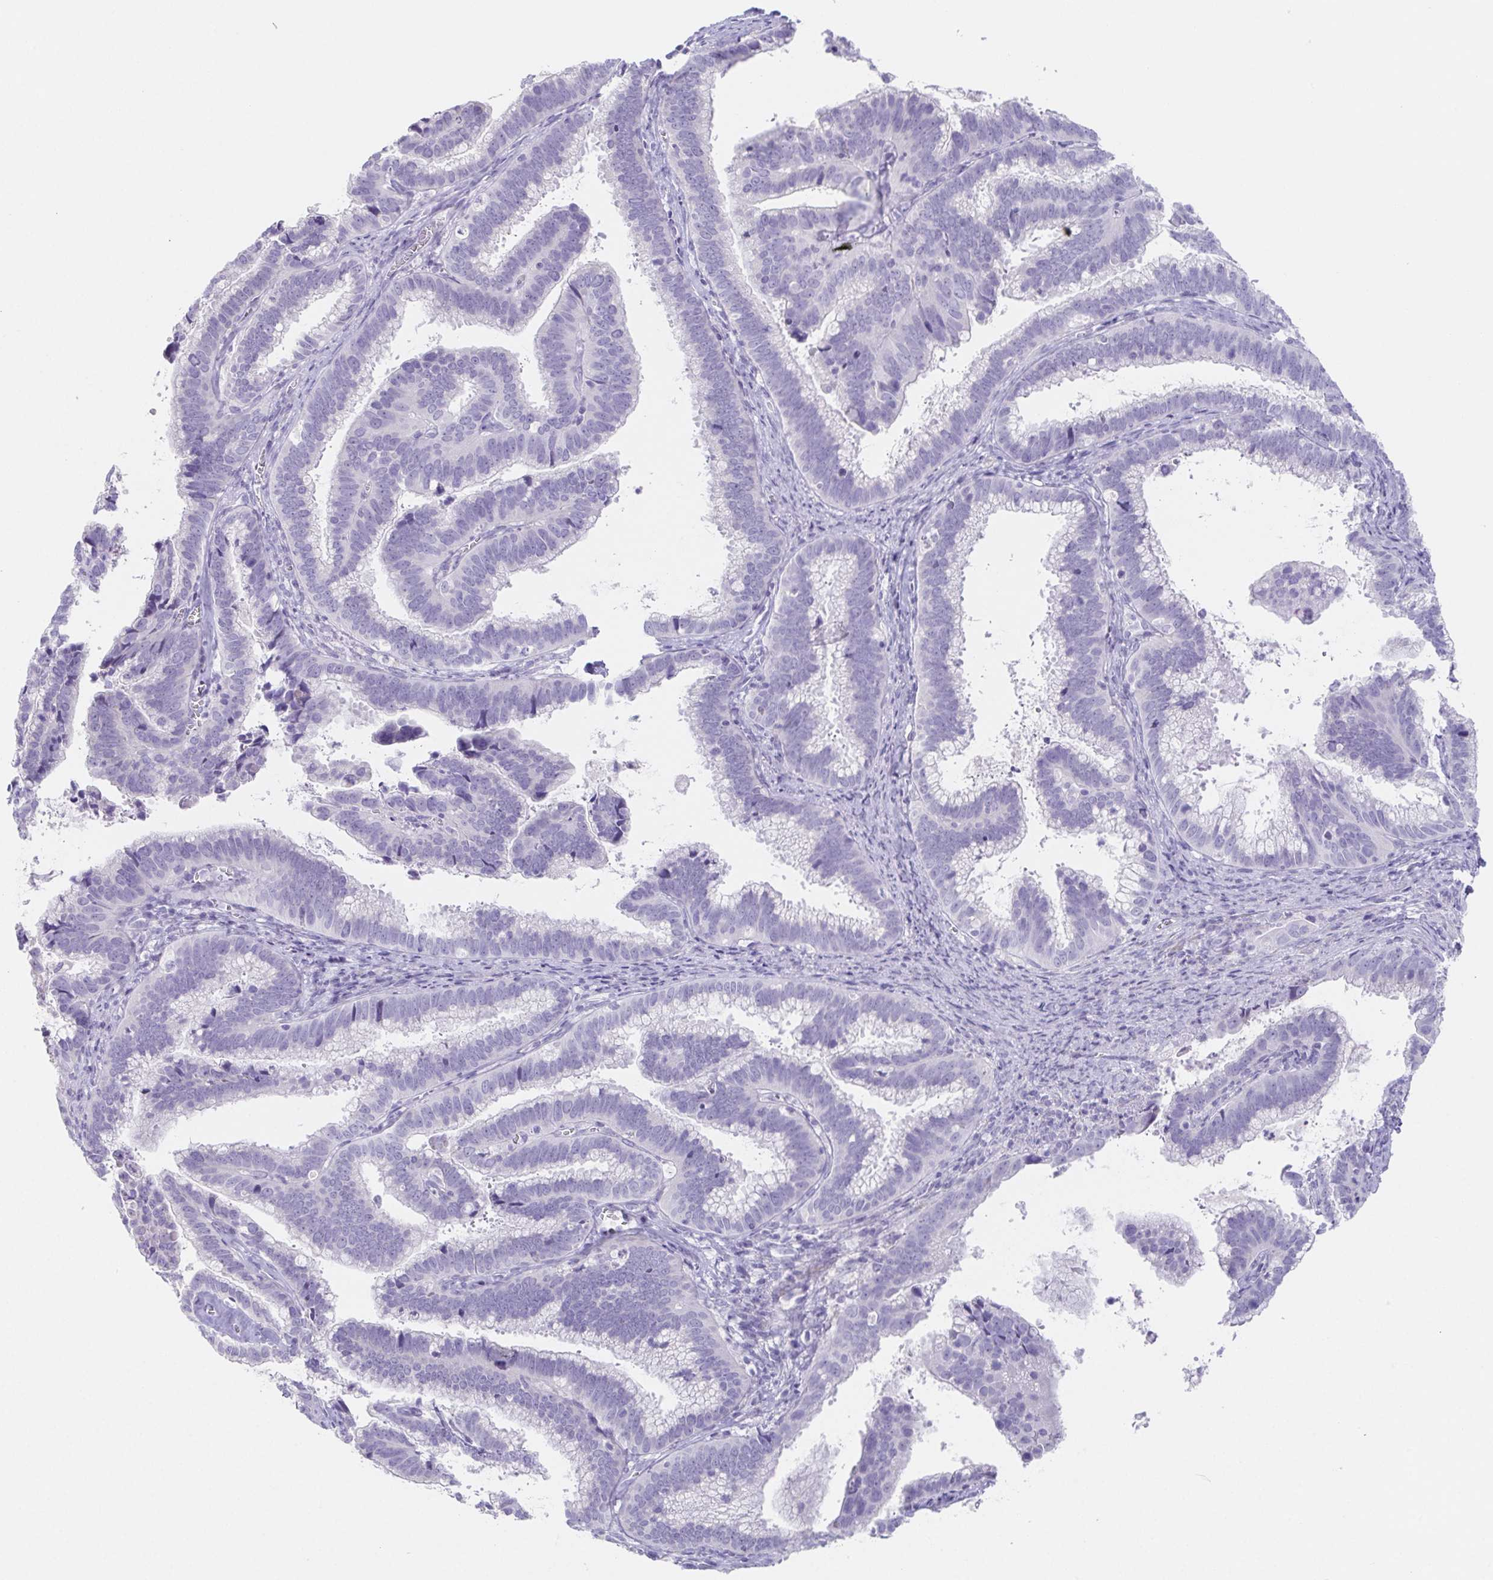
{"staining": {"intensity": "negative", "quantity": "none", "location": "none"}, "tissue": "cervical cancer", "cell_type": "Tumor cells", "image_type": "cancer", "snomed": [{"axis": "morphology", "description": "Adenocarcinoma, NOS"}, {"axis": "topography", "description": "Cervix"}], "caption": "A micrograph of adenocarcinoma (cervical) stained for a protein demonstrates no brown staining in tumor cells.", "gene": "HDGFL1", "patient": {"sex": "female", "age": 61}}